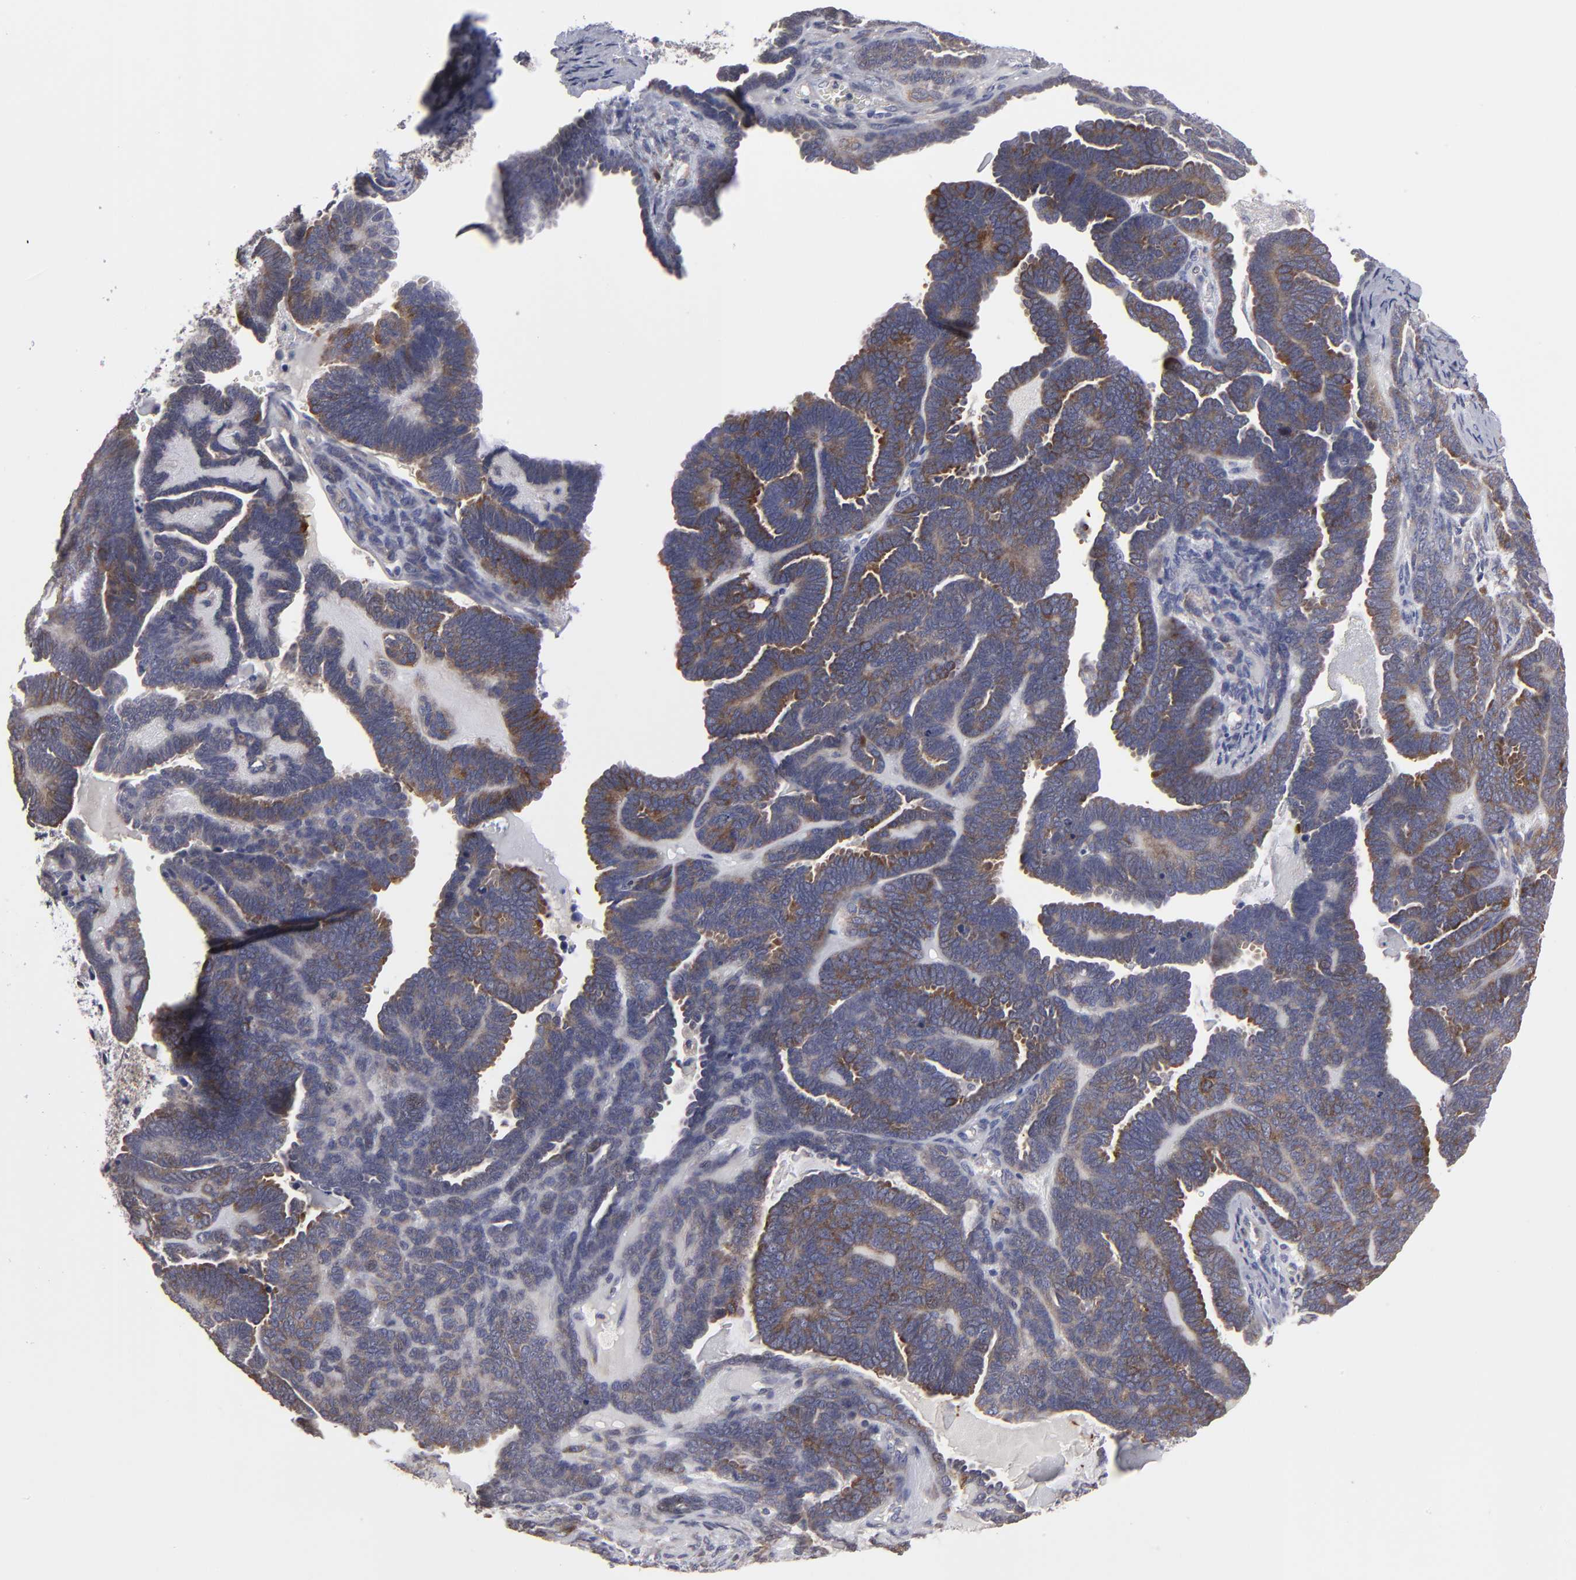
{"staining": {"intensity": "moderate", "quantity": "25%-75%", "location": "cytoplasmic/membranous"}, "tissue": "endometrial cancer", "cell_type": "Tumor cells", "image_type": "cancer", "snomed": [{"axis": "morphology", "description": "Neoplasm, malignant, NOS"}, {"axis": "topography", "description": "Endometrium"}], "caption": "Immunohistochemistry (IHC) (DAB) staining of human endometrial cancer exhibits moderate cytoplasmic/membranous protein expression in approximately 25%-75% of tumor cells. (DAB IHC, brown staining for protein, blue staining for nuclei).", "gene": "CEP97", "patient": {"sex": "female", "age": 74}}